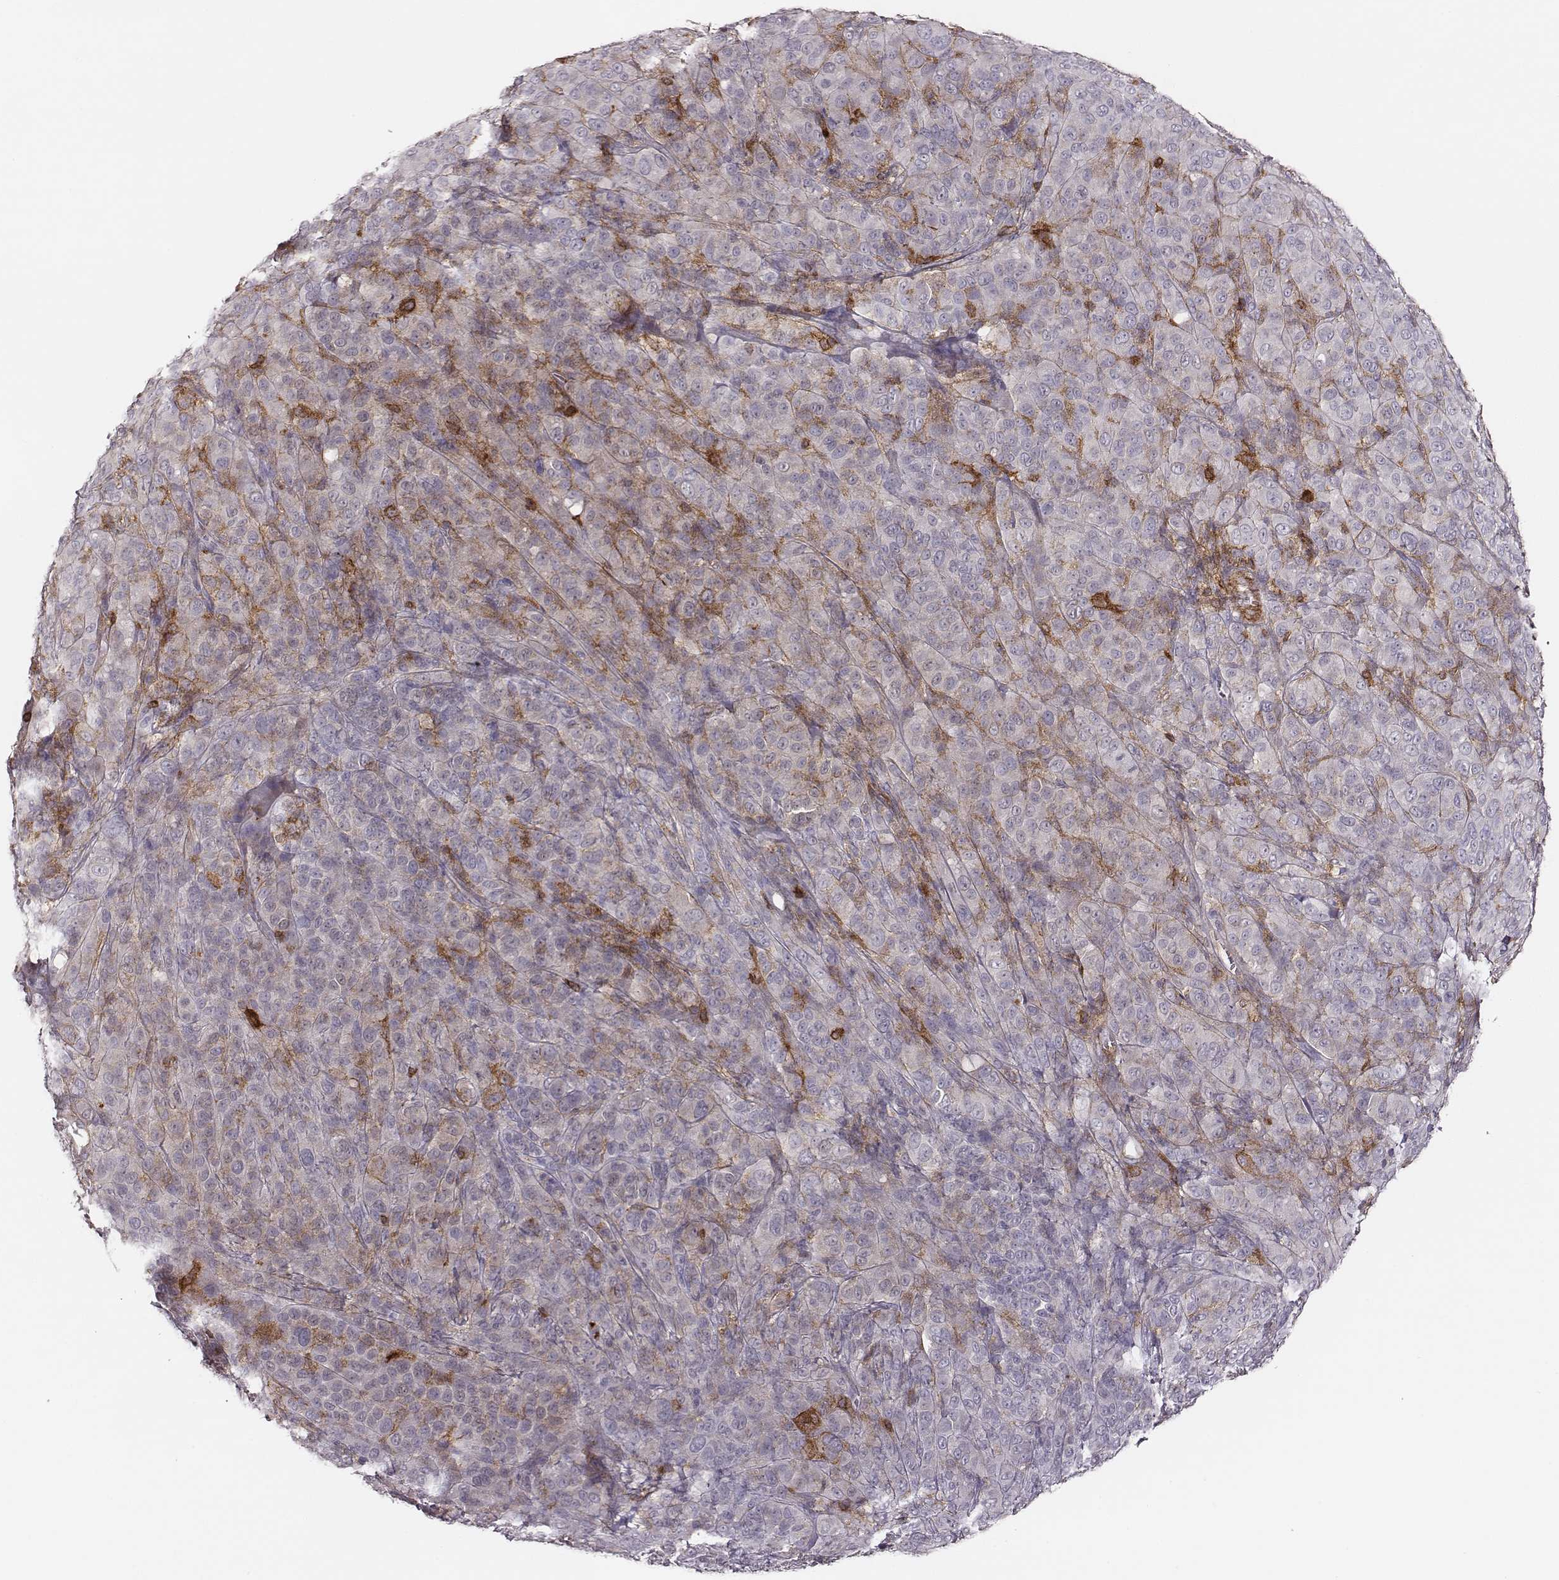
{"staining": {"intensity": "weak", "quantity": "<25%", "location": "cytoplasmic/membranous"}, "tissue": "melanoma", "cell_type": "Tumor cells", "image_type": "cancer", "snomed": [{"axis": "morphology", "description": "Malignant melanoma, NOS"}, {"axis": "topography", "description": "Skin"}], "caption": "Histopathology image shows no significant protein positivity in tumor cells of malignant melanoma.", "gene": "ZYX", "patient": {"sex": "female", "age": 87}}